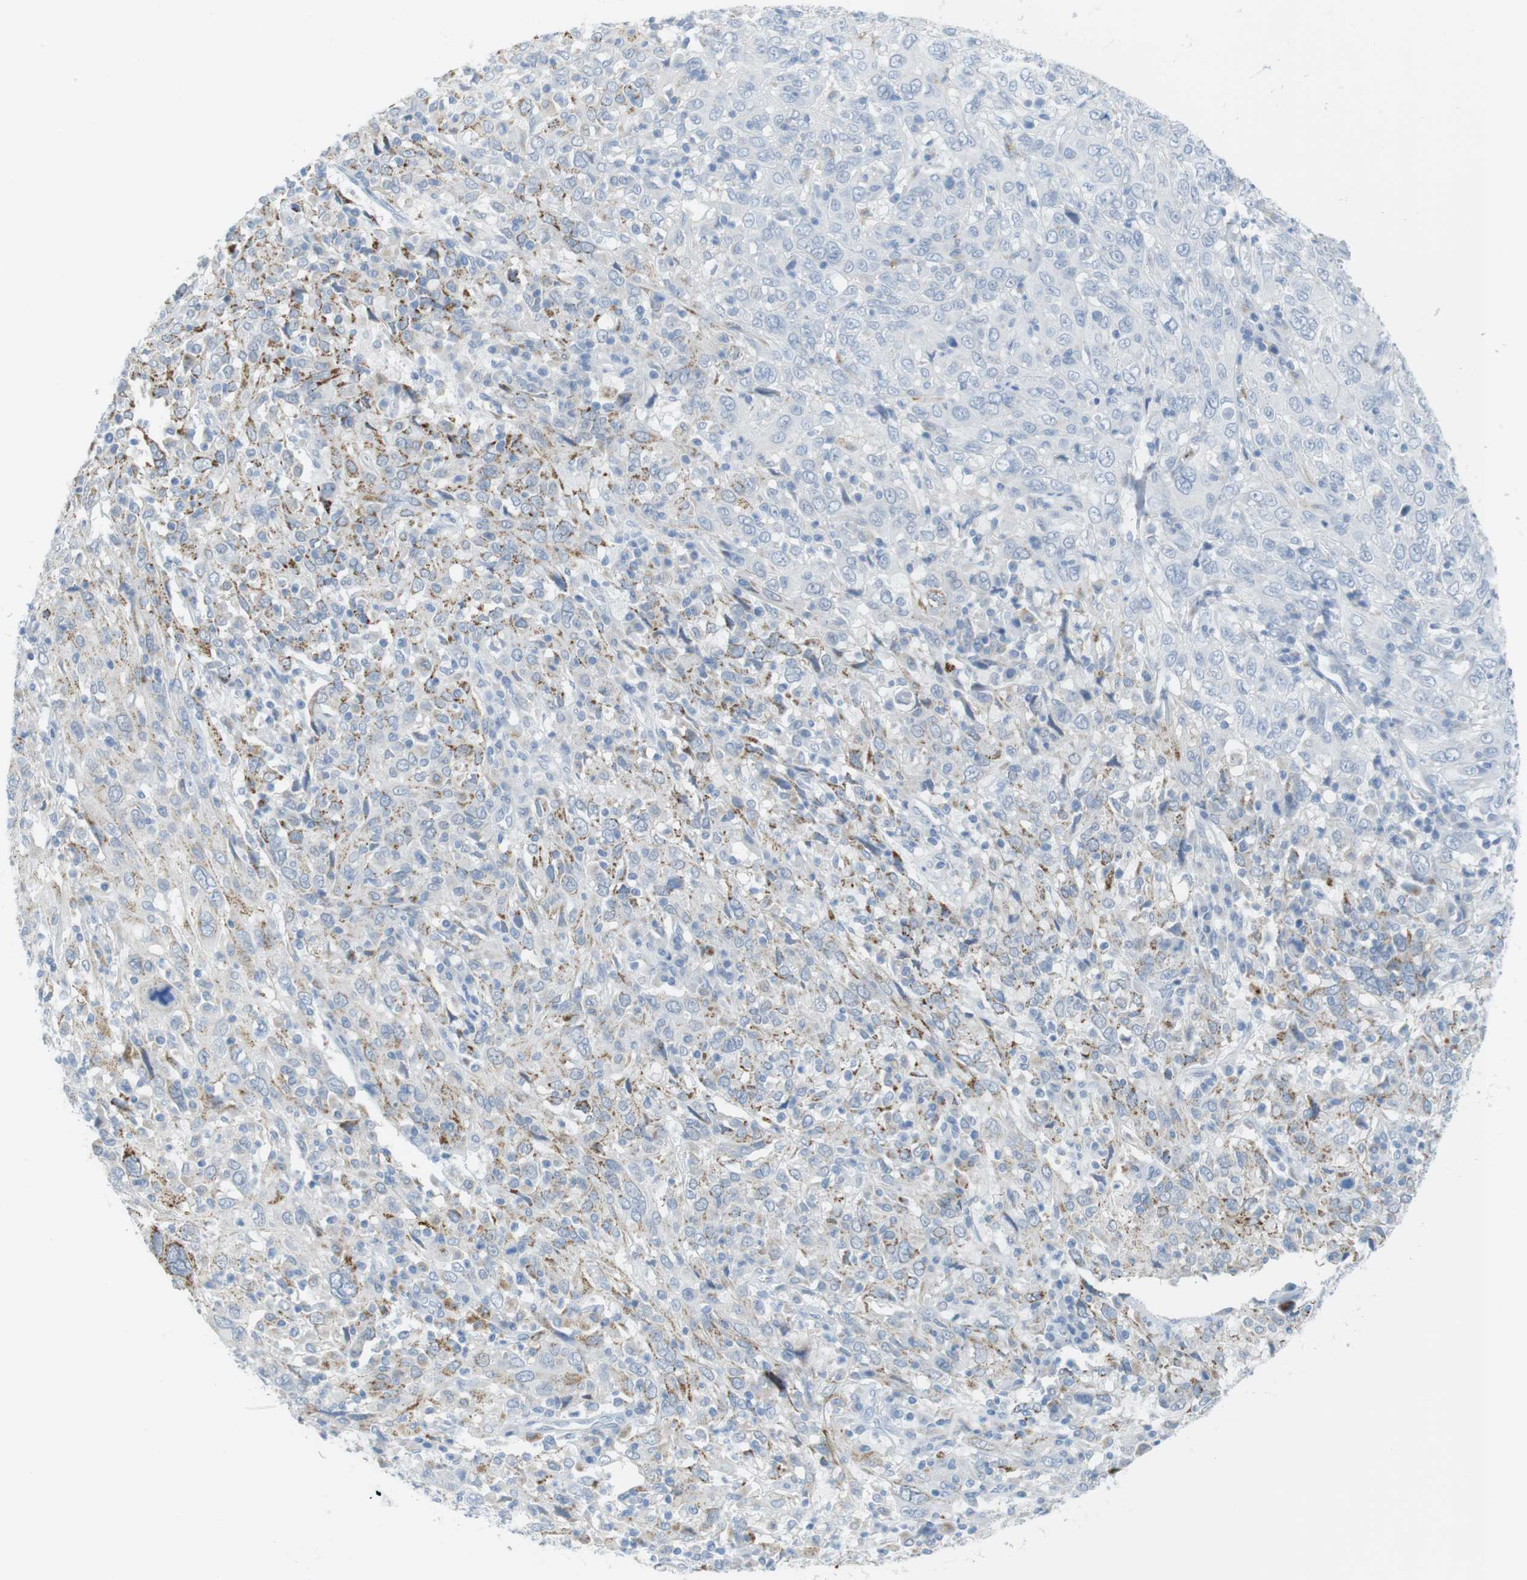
{"staining": {"intensity": "moderate", "quantity": "<25%", "location": "cytoplasmic/membranous"}, "tissue": "cervical cancer", "cell_type": "Tumor cells", "image_type": "cancer", "snomed": [{"axis": "morphology", "description": "Squamous cell carcinoma, NOS"}, {"axis": "topography", "description": "Cervix"}], "caption": "Cervical cancer stained with a protein marker demonstrates moderate staining in tumor cells.", "gene": "YIPF1", "patient": {"sex": "female", "age": 46}}